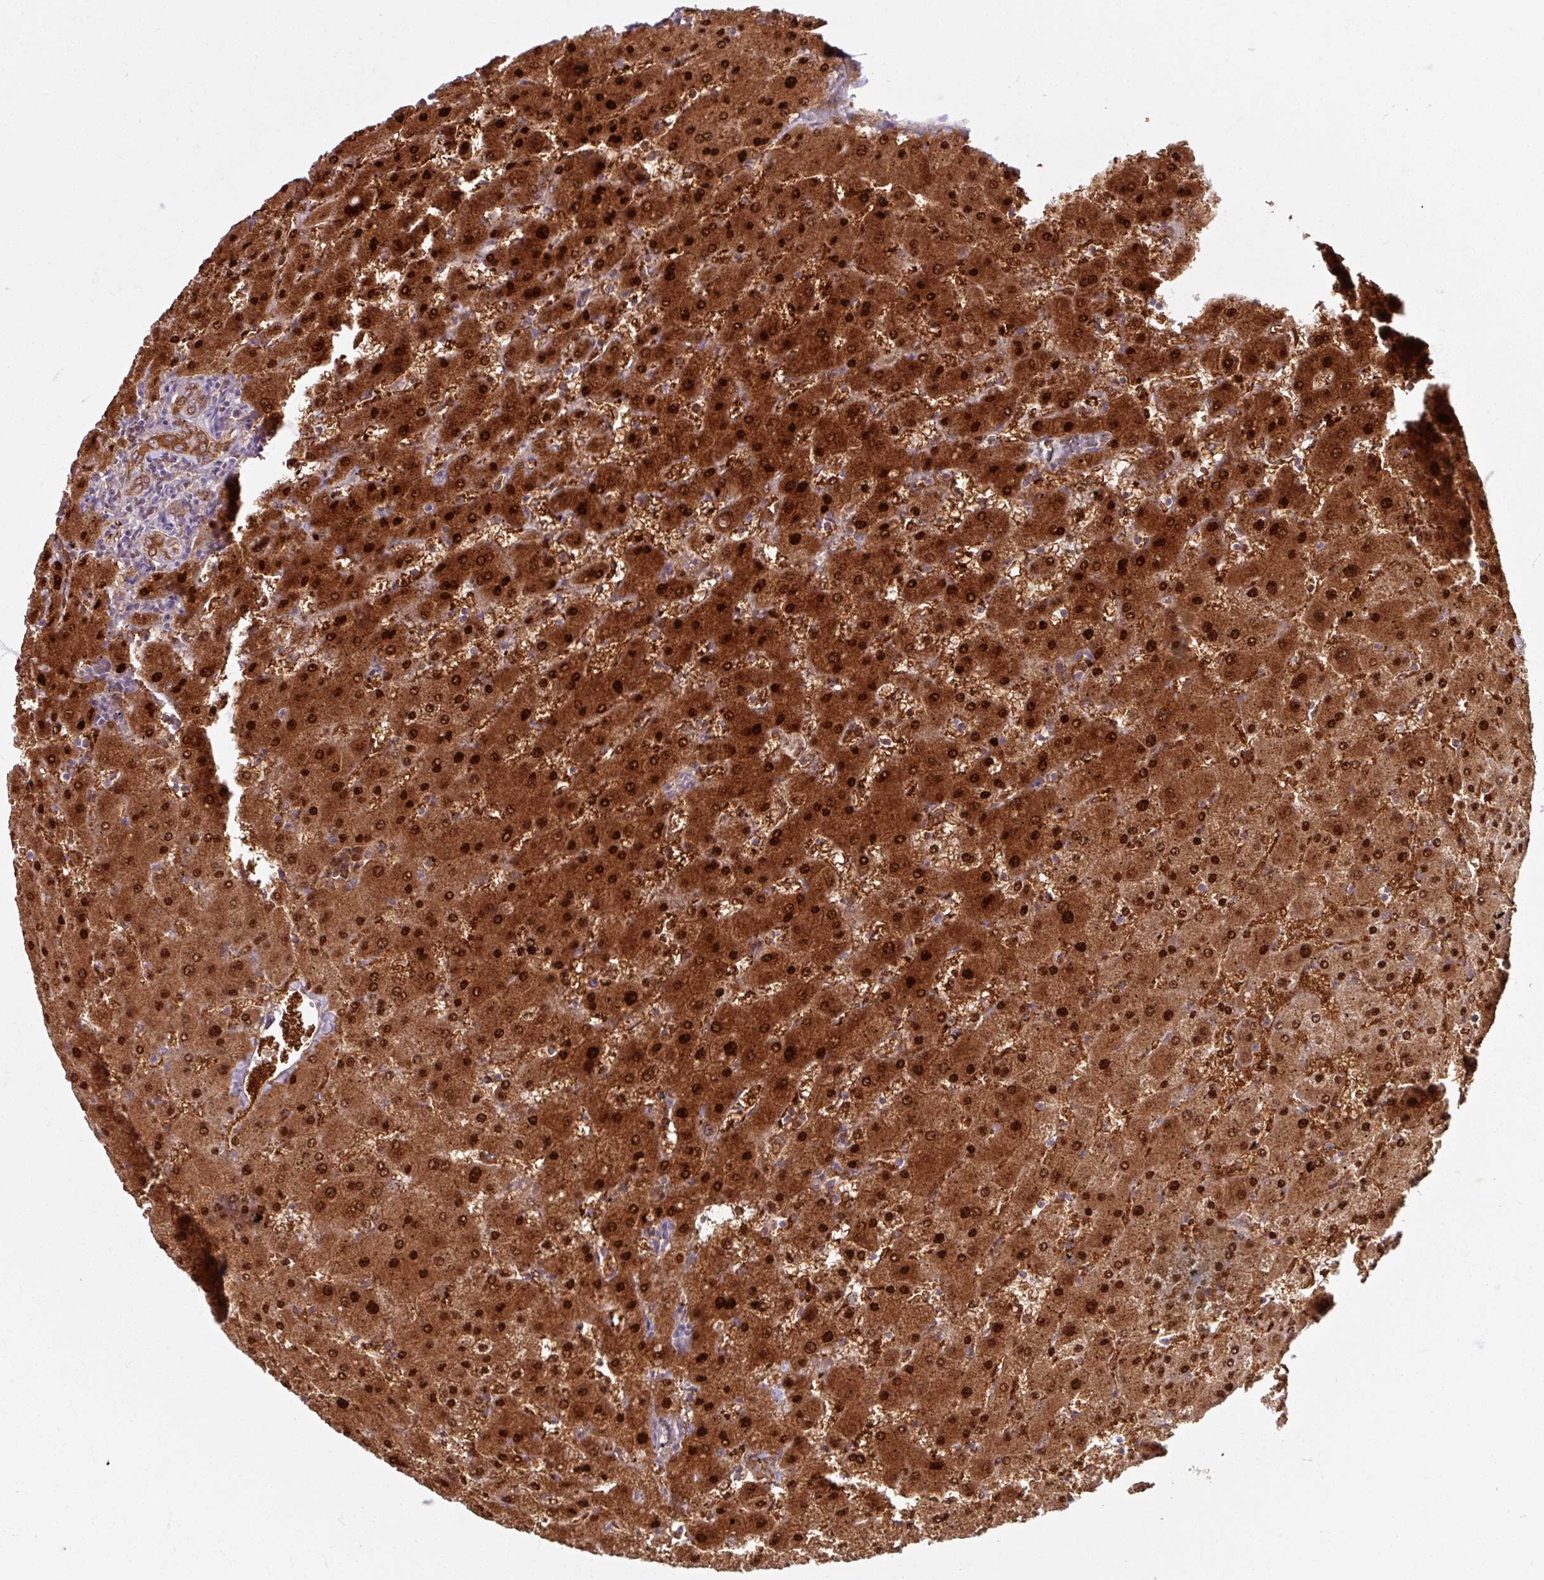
{"staining": {"intensity": "negative", "quantity": "none", "location": "none"}, "tissue": "liver", "cell_type": "Cholangiocytes", "image_type": "normal", "snomed": [{"axis": "morphology", "description": "Normal tissue, NOS"}, {"axis": "topography", "description": "Liver"}], "caption": "This is an immunohistochemistry histopathology image of unremarkable human liver. There is no positivity in cholangiocytes.", "gene": "ARG1", "patient": {"sex": "female", "age": 63}}